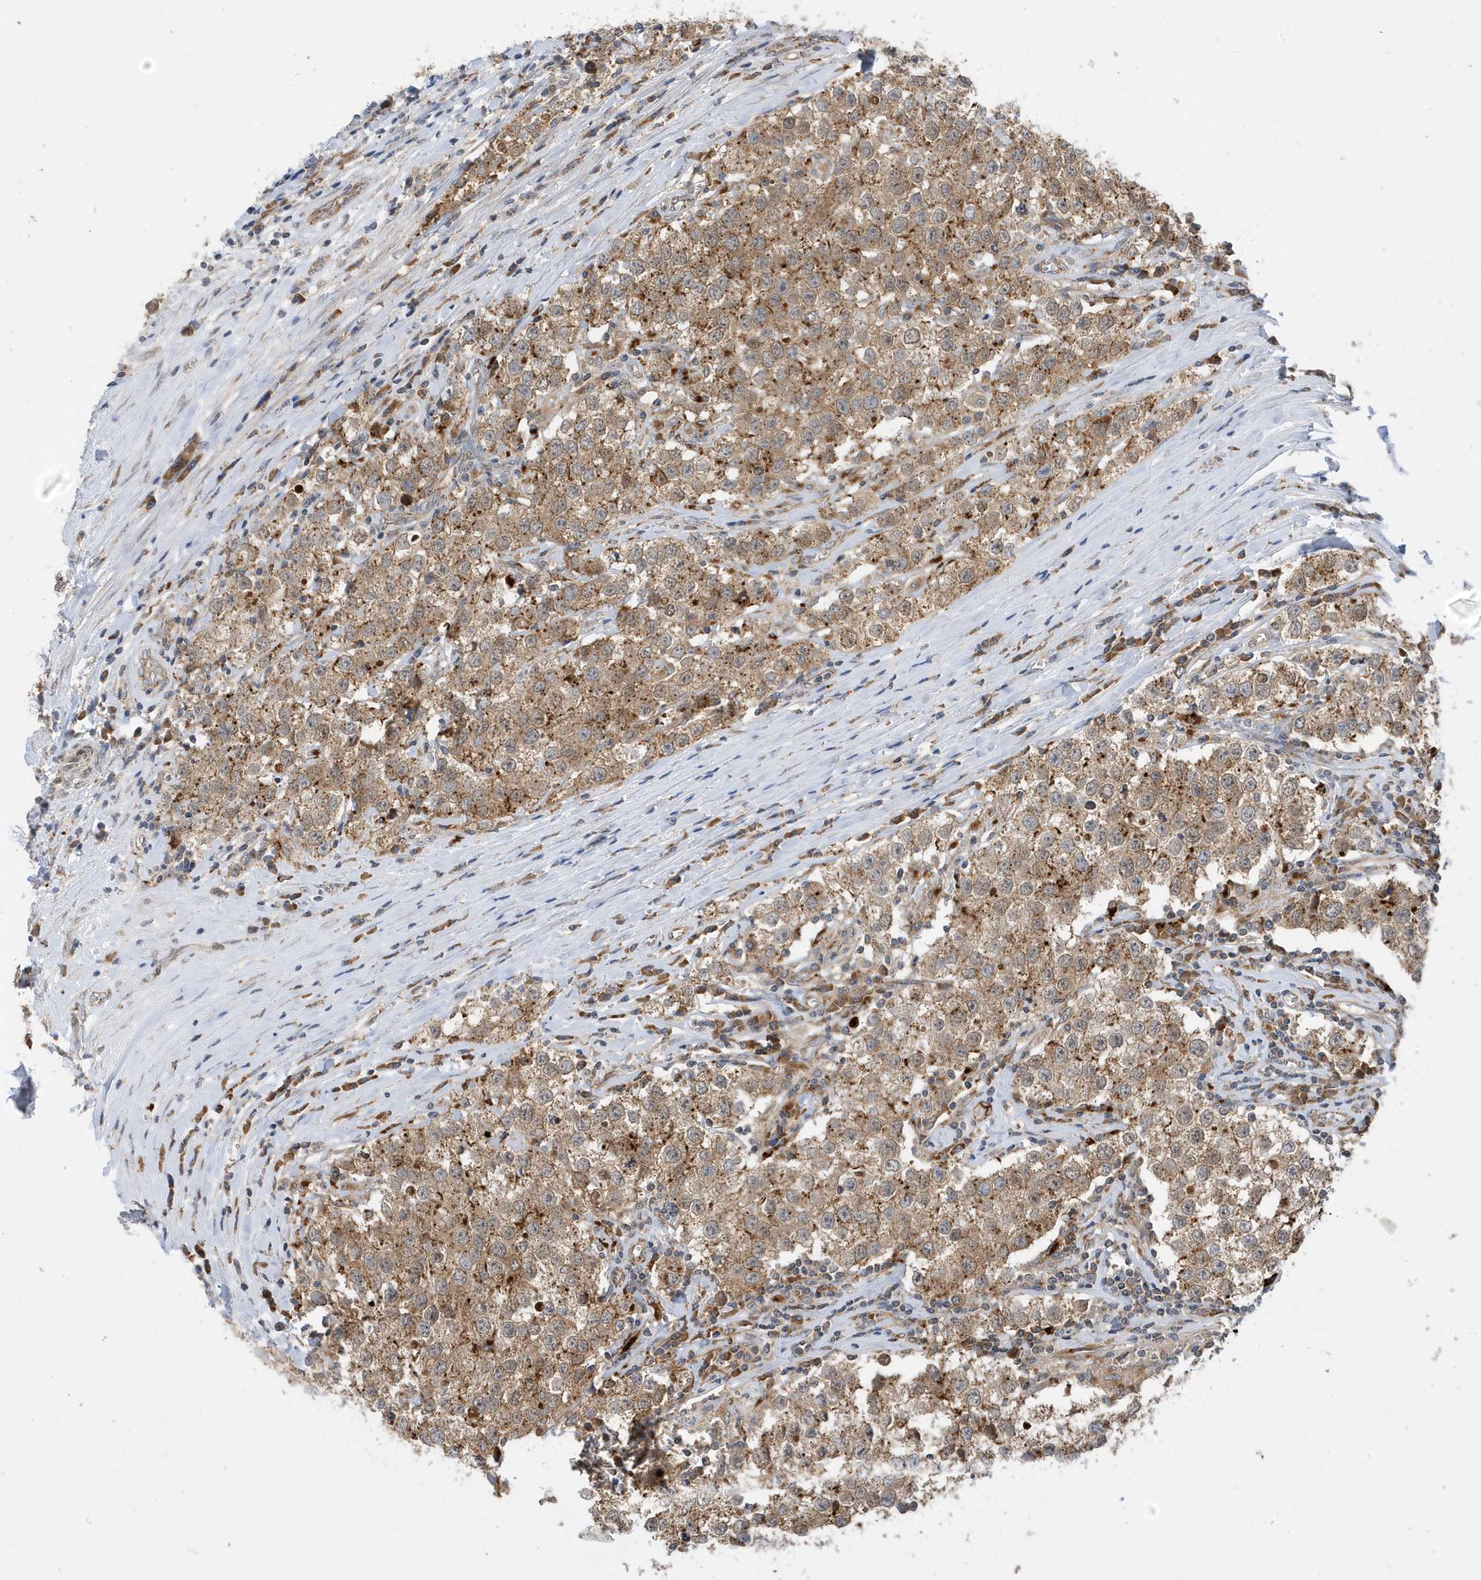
{"staining": {"intensity": "moderate", "quantity": ">75%", "location": "cytoplasmic/membranous"}, "tissue": "testis cancer", "cell_type": "Tumor cells", "image_type": "cancer", "snomed": [{"axis": "morphology", "description": "Seminoma, NOS"}, {"axis": "morphology", "description": "Carcinoma, Embryonal, NOS"}, {"axis": "topography", "description": "Testis"}], "caption": "The photomicrograph reveals staining of testis seminoma, revealing moderate cytoplasmic/membranous protein expression (brown color) within tumor cells.", "gene": "ZNF507", "patient": {"sex": "male", "age": 43}}